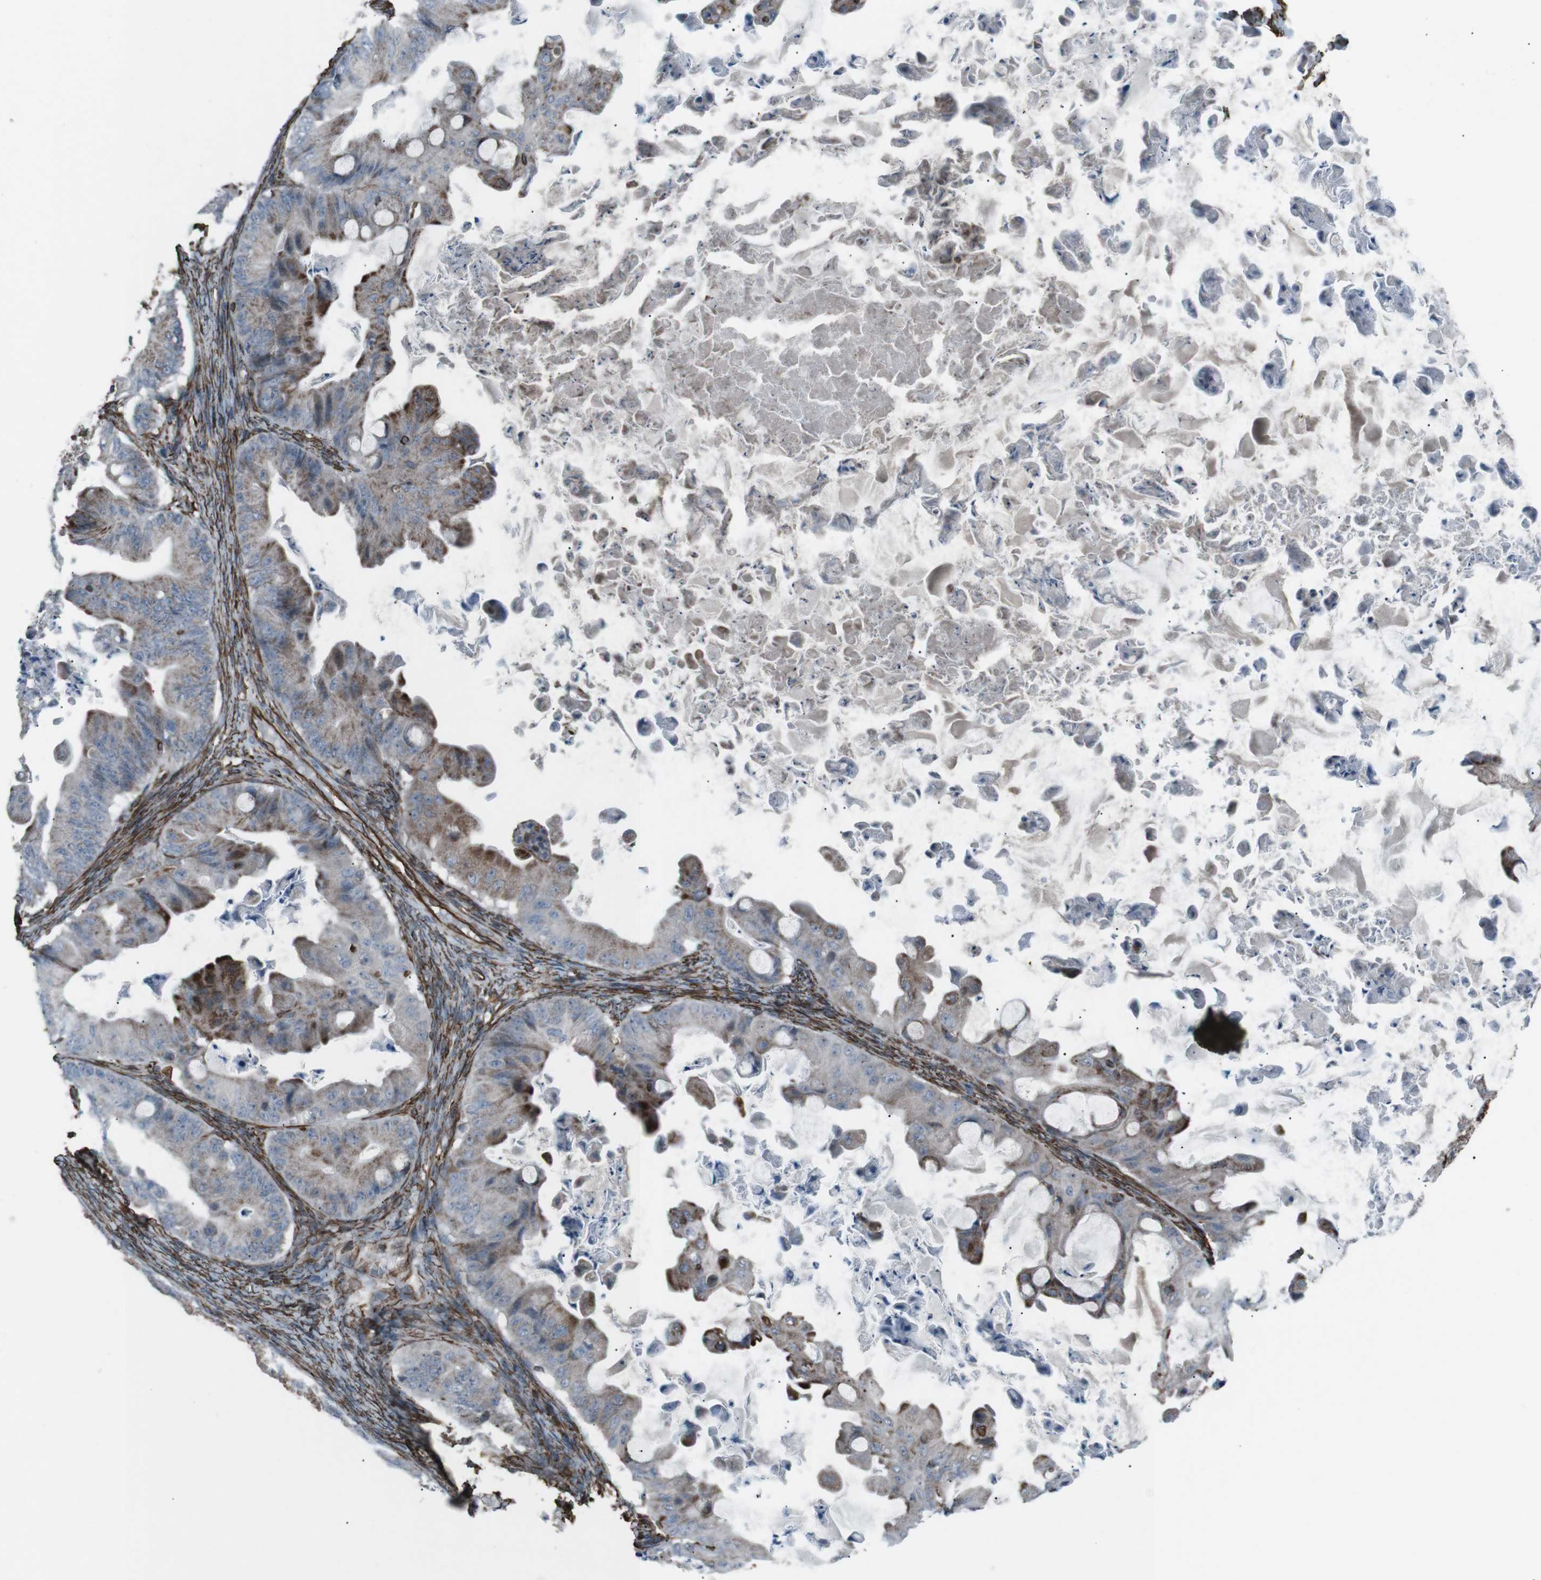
{"staining": {"intensity": "moderate", "quantity": ">75%", "location": "cytoplasmic/membranous"}, "tissue": "ovarian cancer", "cell_type": "Tumor cells", "image_type": "cancer", "snomed": [{"axis": "morphology", "description": "Cystadenocarcinoma, mucinous, NOS"}, {"axis": "topography", "description": "Ovary"}], "caption": "The immunohistochemical stain highlights moderate cytoplasmic/membranous positivity in tumor cells of ovarian mucinous cystadenocarcinoma tissue.", "gene": "TMEM141", "patient": {"sex": "female", "age": 37}}